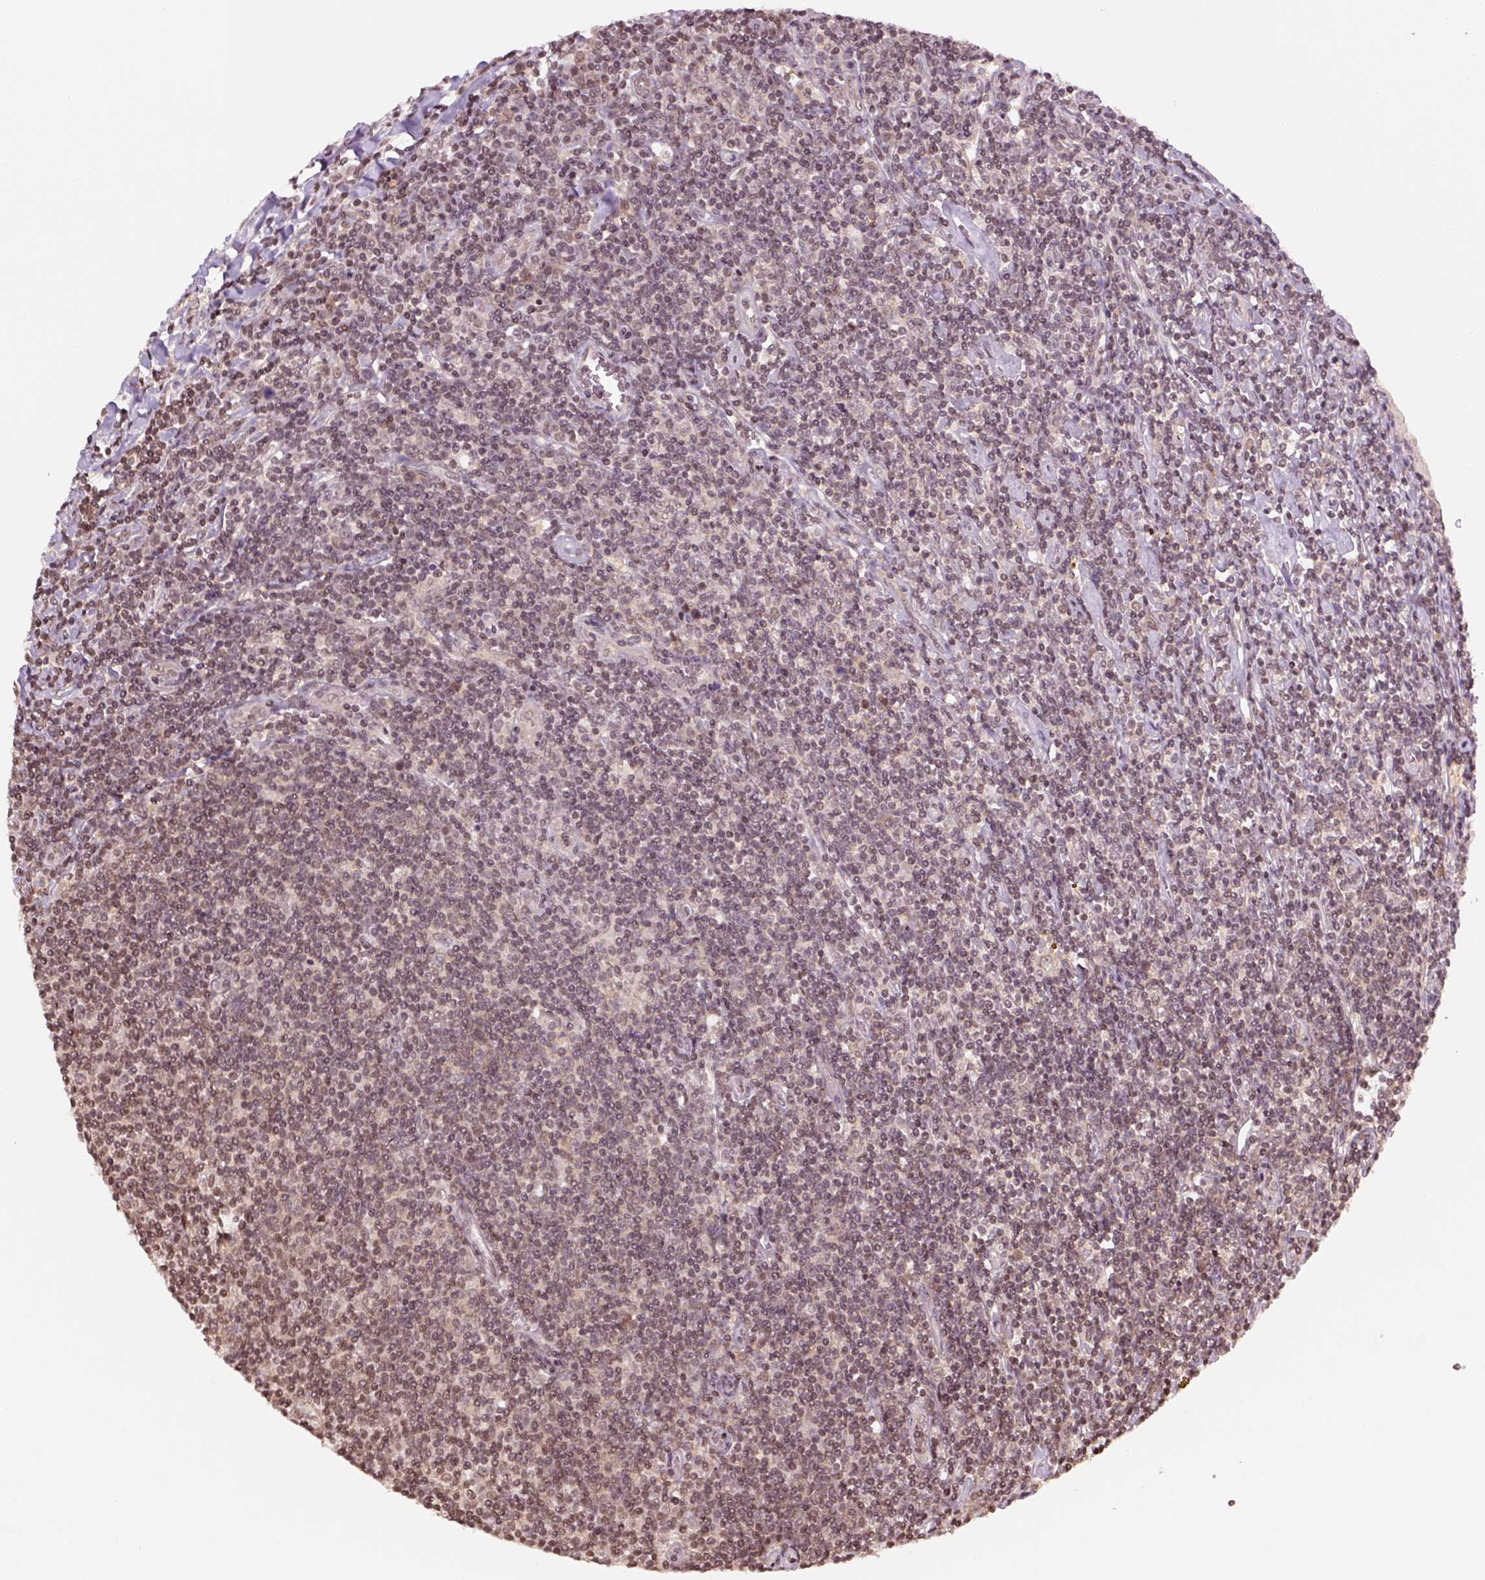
{"staining": {"intensity": "weak", "quantity": "25%-75%", "location": "nuclear"}, "tissue": "lymphoma", "cell_type": "Tumor cells", "image_type": "cancer", "snomed": [{"axis": "morphology", "description": "Hodgkin's disease, NOS"}, {"axis": "topography", "description": "Lymph node"}], "caption": "Protein expression analysis of lymphoma exhibits weak nuclear expression in approximately 25%-75% of tumor cells. (Brightfield microscopy of DAB IHC at high magnification).", "gene": "GOT1", "patient": {"sex": "male", "age": 40}}